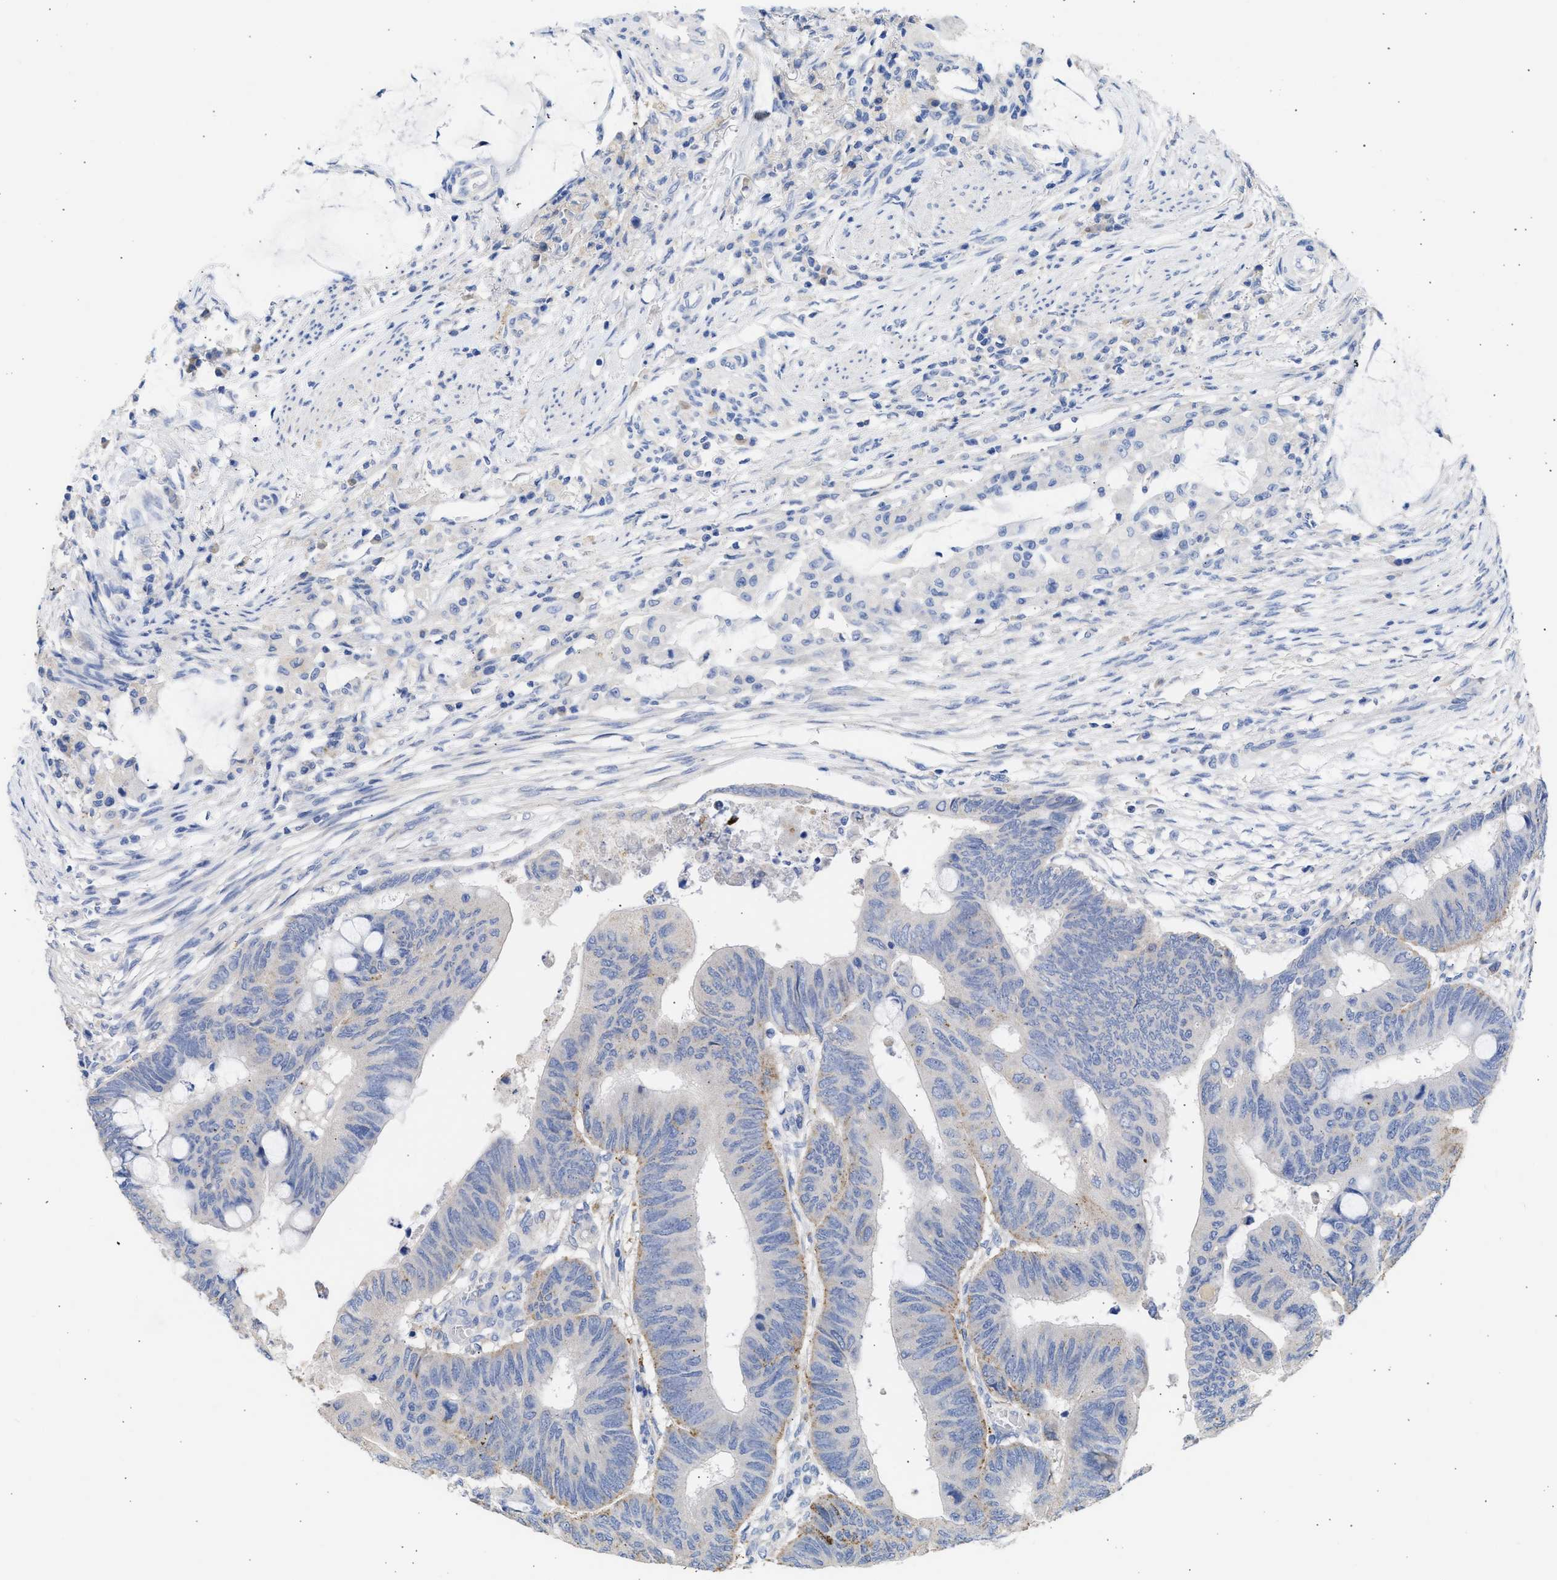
{"staining": {"intensity": "moderate", "quantity": "25%-75%", "location": "cytoplasmic/membranous"}, "tissue": "colorectal cancer", "cell_type": "Tumor cells", "image_type": "cancer", "snomed": [{"axis": "morphology", "description": "Normal tissue, NOS"}, {"axis": "morphology", "description": "Adenocarcinoma, NOS"}, {"axis": "topography", "description": "Rectum"}, {"axis": "topography", "description": "Peripheral nerve tissue"}], "caption": "Moderate cytoplasmic/membranous staining for a protein is appreciated in about 25%-75% of tumor cells of colorectal adenocarcinoma using IHC.", "gene": "RSPH1", "patient": {"sex": "male", "age": 92}}